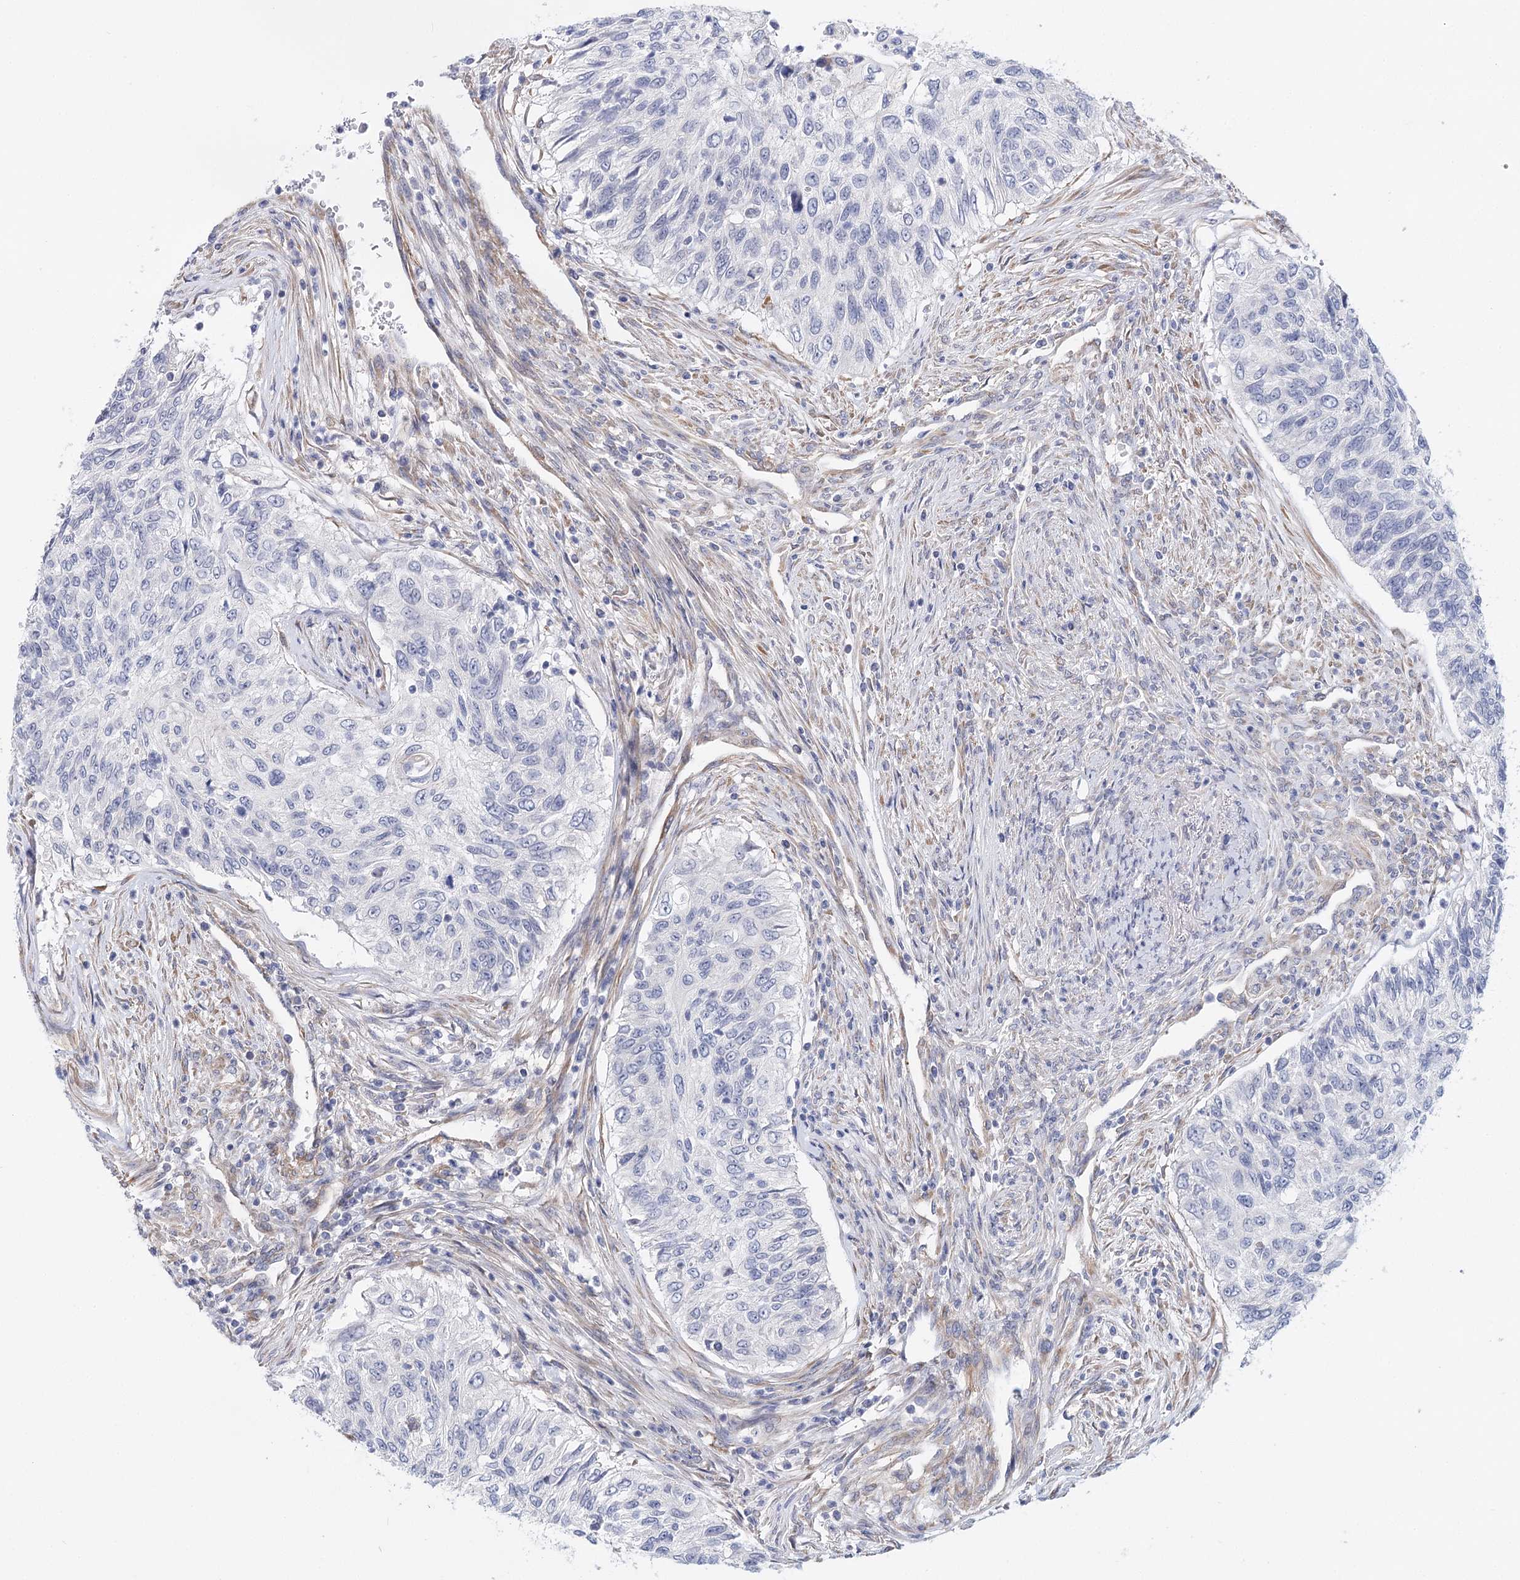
{"staining": {"intensity": "negative", "quantity": "none", "location": "none"}, "tissue": "urothelial cancer", "cell_type": "Tumor cells", "image_type": "cancer", "snomed": [{"axis": "morphology", "description": "Urothelial carcinoma, High grade"}, {"axis": "topography", "description": "Urinary bladder"}], "caption": "A high-resolution micrograph shows IHC staining of urothelial cancer, which shows no significant positivity in tumor cells.", "gene": "TEX12", "patient": {"sex": "female", "age": 60}}